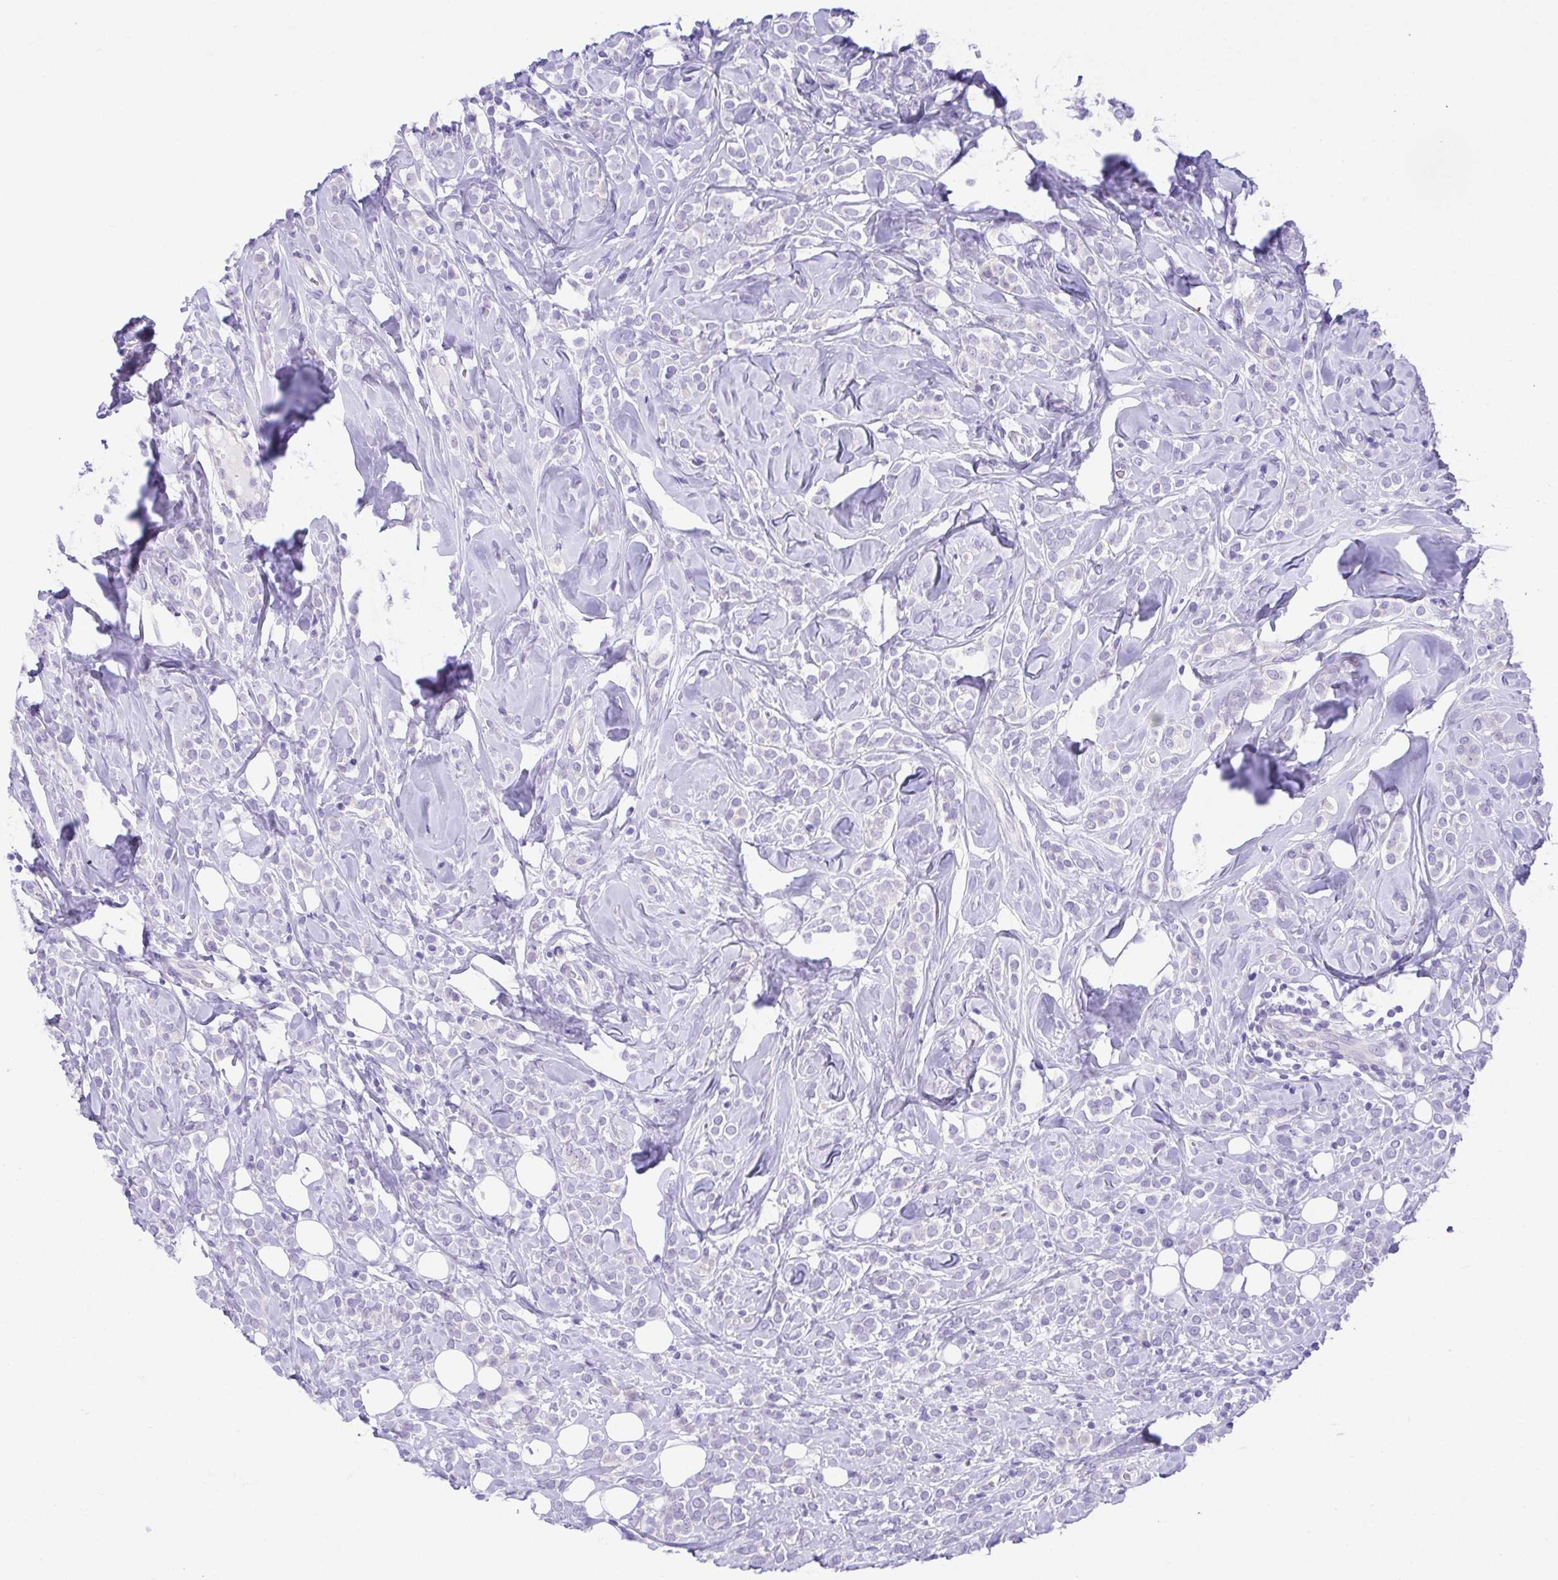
{"staining": {"intensity": "negative", "quantity": "none", "location": "none"}, "tissue": "breast cancer", "cell_type": "Tumor cells", "image_type": "cancer", "snomed": [{"axis": "morphology", "description": "Lobular carcinoma"}, {"axis": "topography", "description": "Breast"}], "caption": "Tumor cells show no significant positivity in lobular carcinoma (breast).", "gene": "LUZP4", "patient": {"sex": "female", "age": 49}}